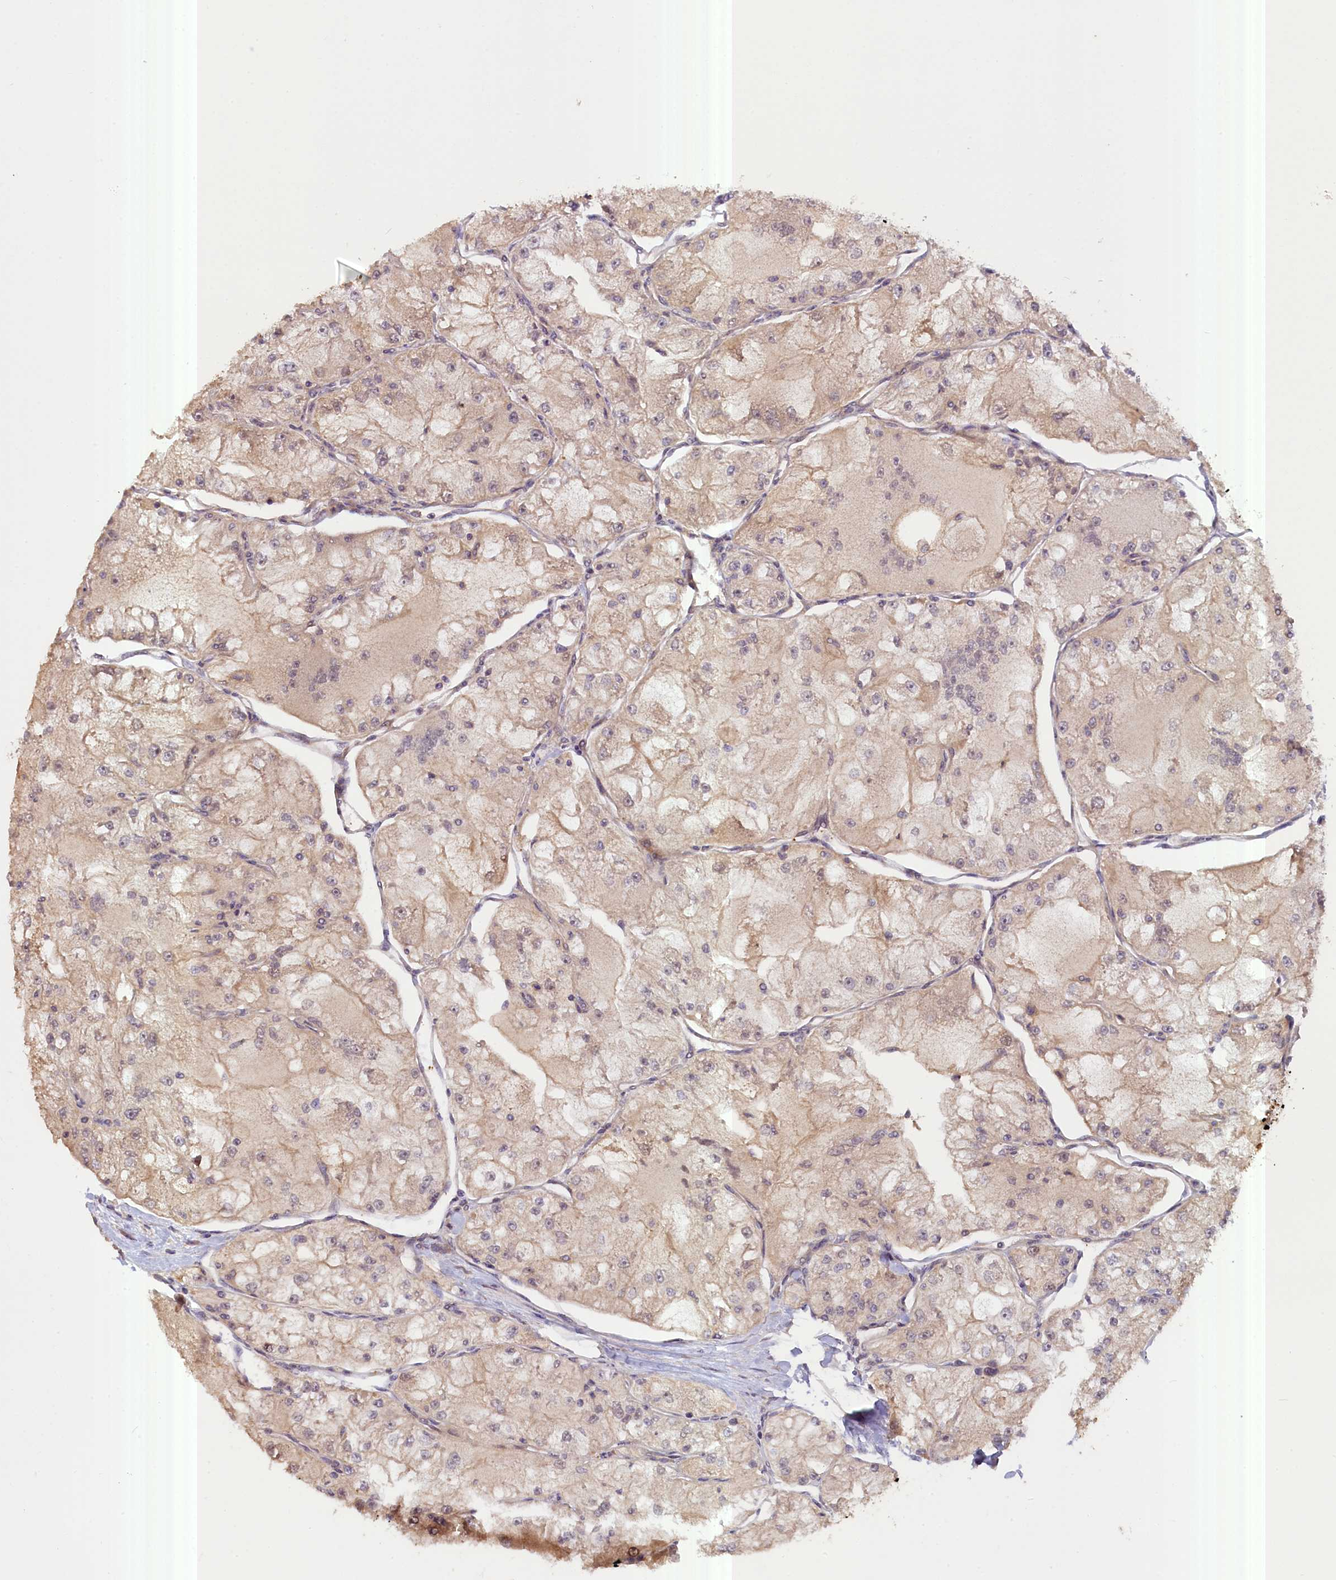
{"staining": {"intensity": "weak", "quantity": "25%-75%", "location": "cytoplasmic/membranous"}, "tissue": "renal cancer", "cell_type": "Tumor cells", "image_type": "cancer", "snomed": [{"axis": "morphology", "description": "Adenocarcinoma, NOS"}, {"axis": "topography", "description": "Kidney"}], "caption": "Immunohistochemistry of renal adenocarcinoma demonstrates low levels of weak cytoplasmic/membranous staining in approximately 25%-75% of tumor cells.", "gene": "FUZ", "patient": {"sex": "female", "age": 72}}